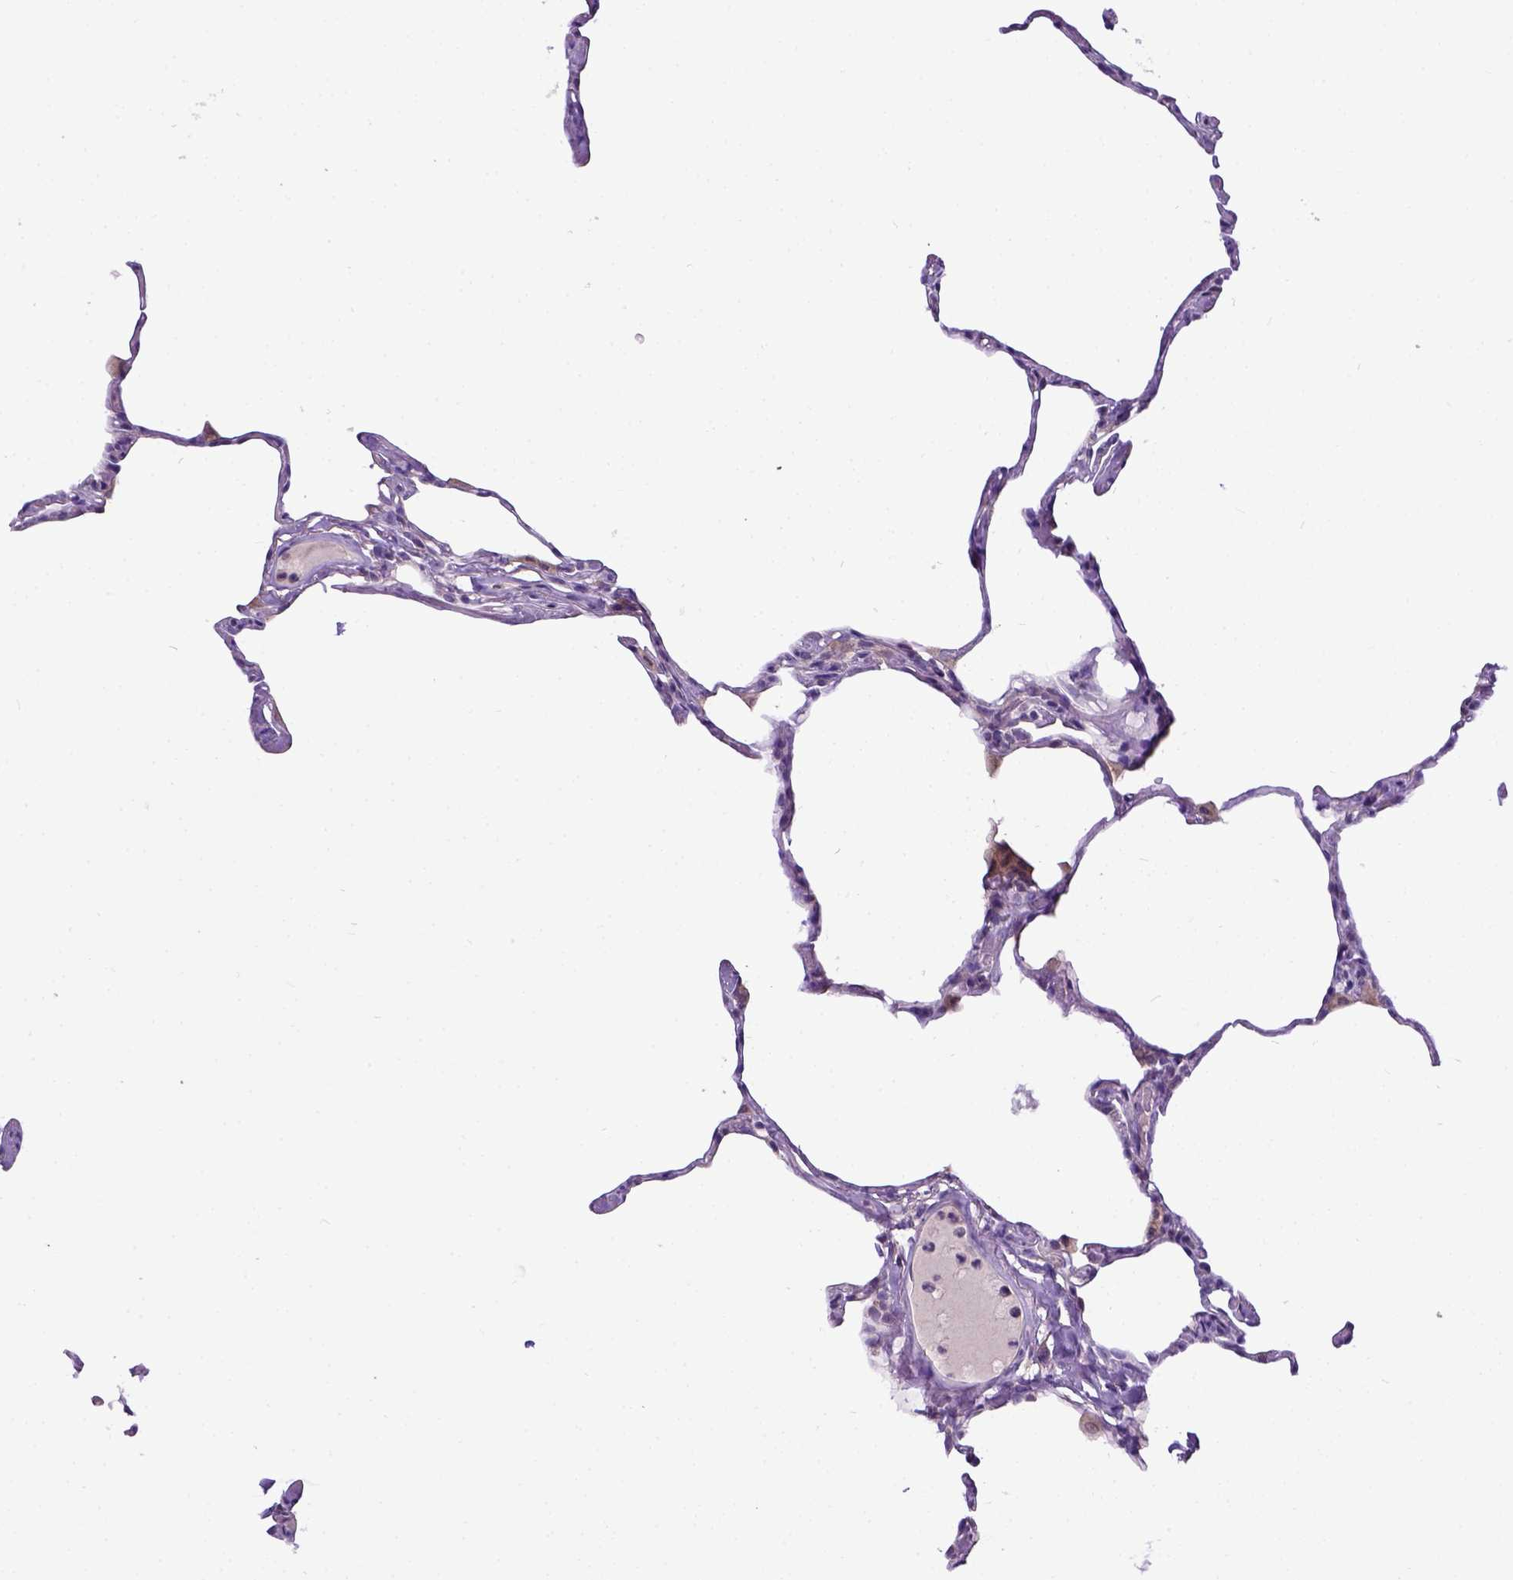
{"staining": {"intensity": "weak", "quantity": "25%-75%", "location": "cytoplasmic/membranous"}, "tissue": "lung", "cell_type": "Alveolar cells", "image_type": "normal", "snomed": [{"axis": "morphology", "description": "Normal tissue, NOS"}, {"axis": "topography", "description": "Lung"}], "caption": "Lung stained for a protein (brown) demonstrates weak cytoplasmic/membranous positive expression in about 25%-75% of alveolar cells.", "gene": "NEK5", "patient": {"sex": "male", "age": 65}}